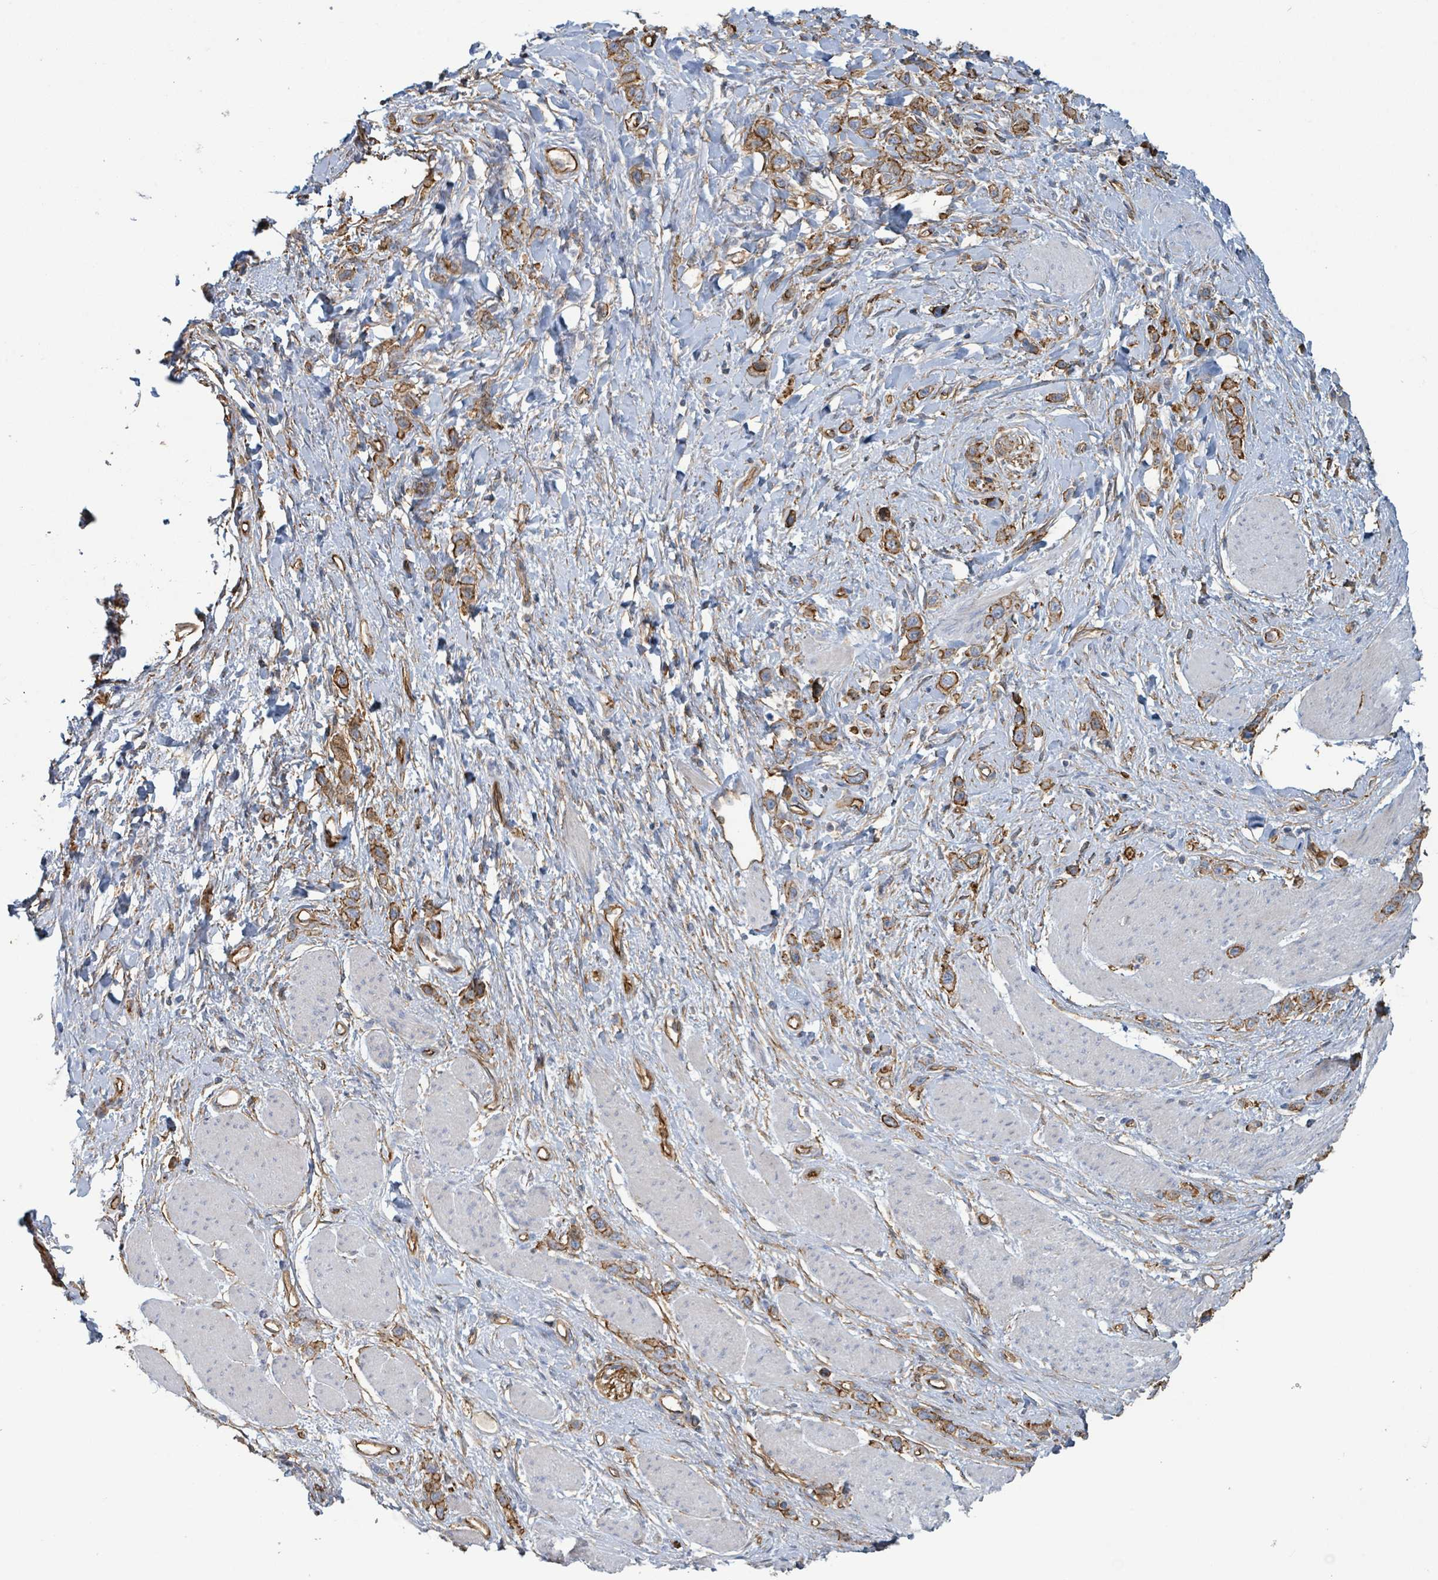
{"staining": {"intensity": "strong", "quantity": ">75%", "location": "cytoplasmic/membranous"}, "tissue": "stomach cancer", "cell_type": "Tumor cells", "image_type": "cancer", "snomed": [{"axis": "morphology", "description": "Adenocarcinoma, NOS"}, {"axis": "topography", "description": "Stomach"}], "caption": "Tumor cells demonstrate high levels of strong cytoplasmic/membranous expression in about >75% of cells in human adenocarcinoma (stomach). The staining was performed using DAB to visualize the protein expression in brown, while the nuclei were stained in blue with hematoxylin (Magnification: 20x).", "gene": "LDOC1", "patient": {"sex": "female", "age": 65}}